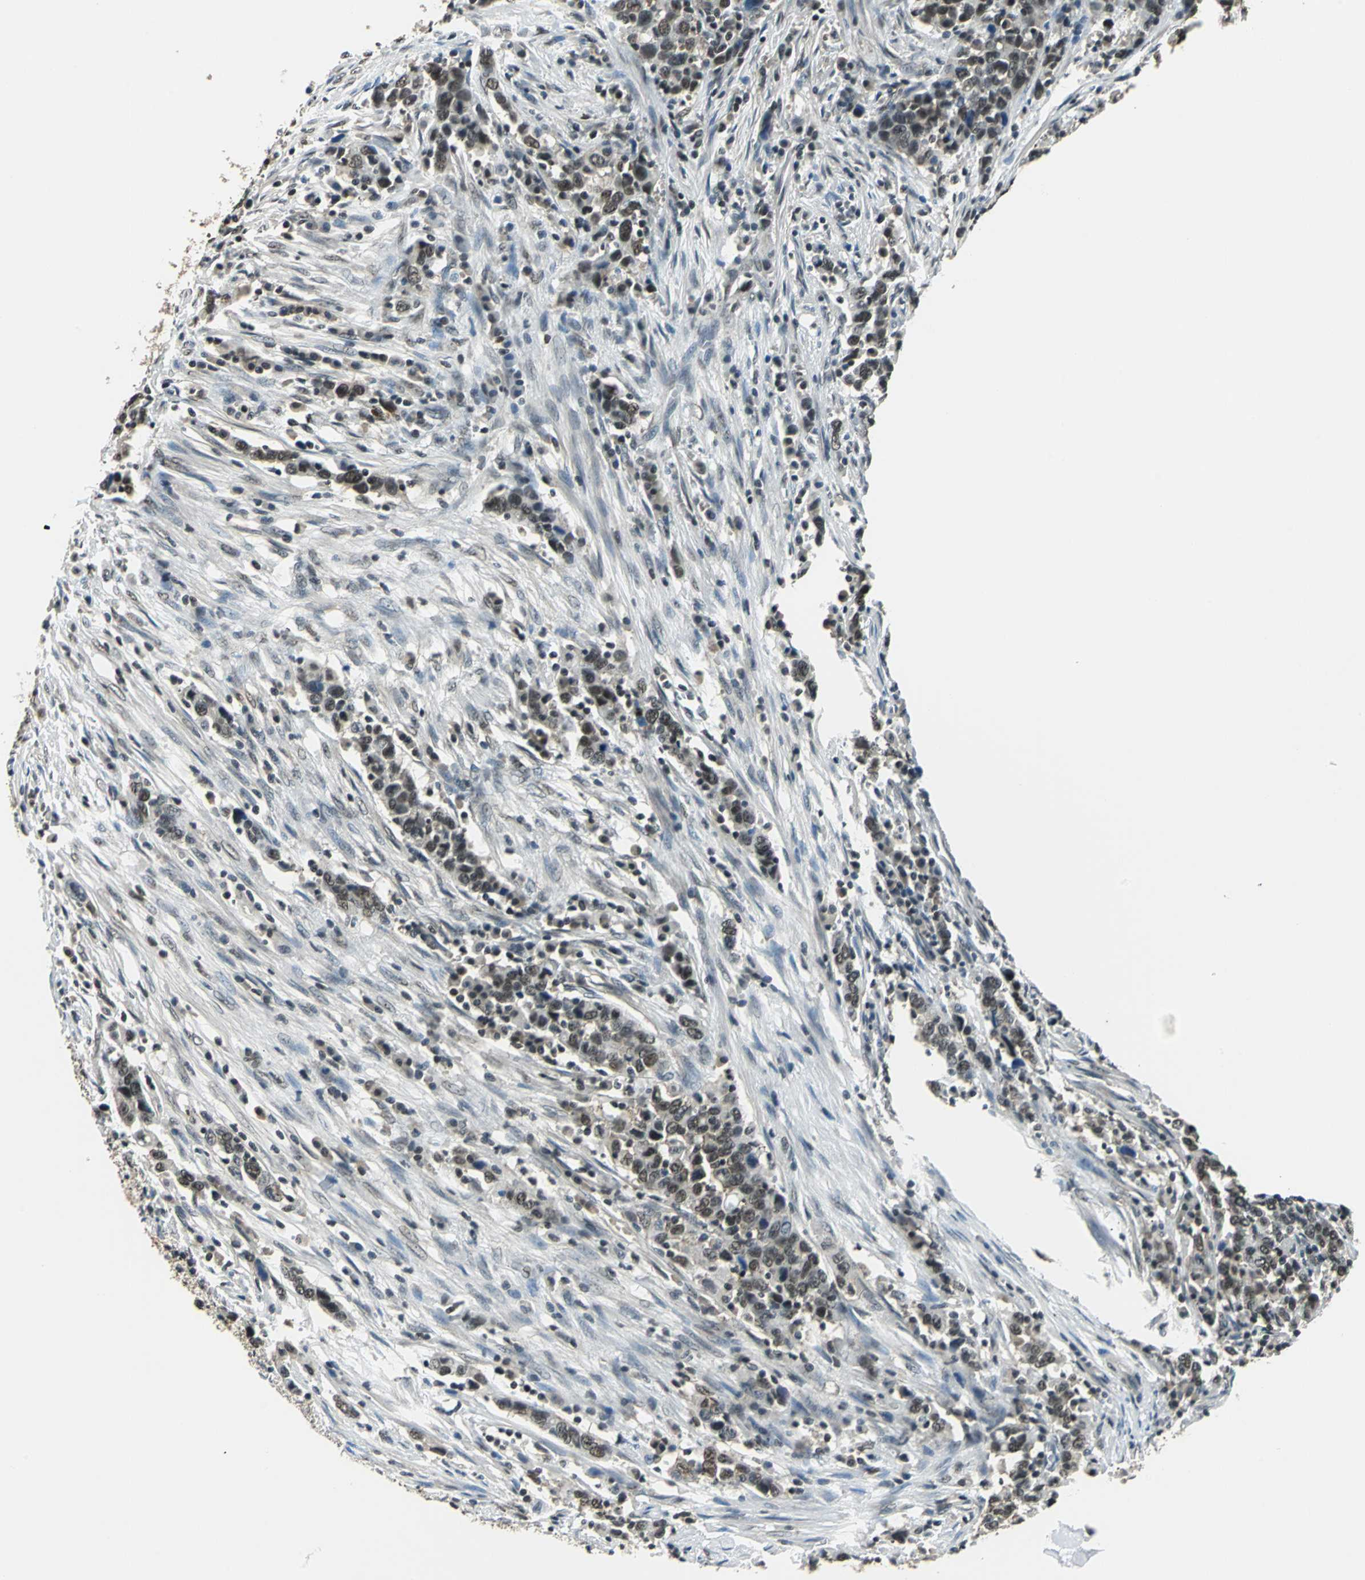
{"staining": {"intensity": "moderate", "quantity": ">75%", "location": "nuclear"}, "tissue": "urothelial cancer", "cell_type": "Tumor cells", "image_type": "cancer", "snomed": [{"axis": "morphology", "description": "Urothelial carcinoma, High grade"}, {"axis": "topography", "description": "Urinary bladder"}], "caption": "Protein positivity by immunohistochemistry shows moderate nuclear staining in about >75% of tumor cells in urothelial cancer. (DAB IHC, brown staining for protein, blue staining for nuclei).", "gene": "RBM14", "patient": {"sex": "male", "age": 61}}